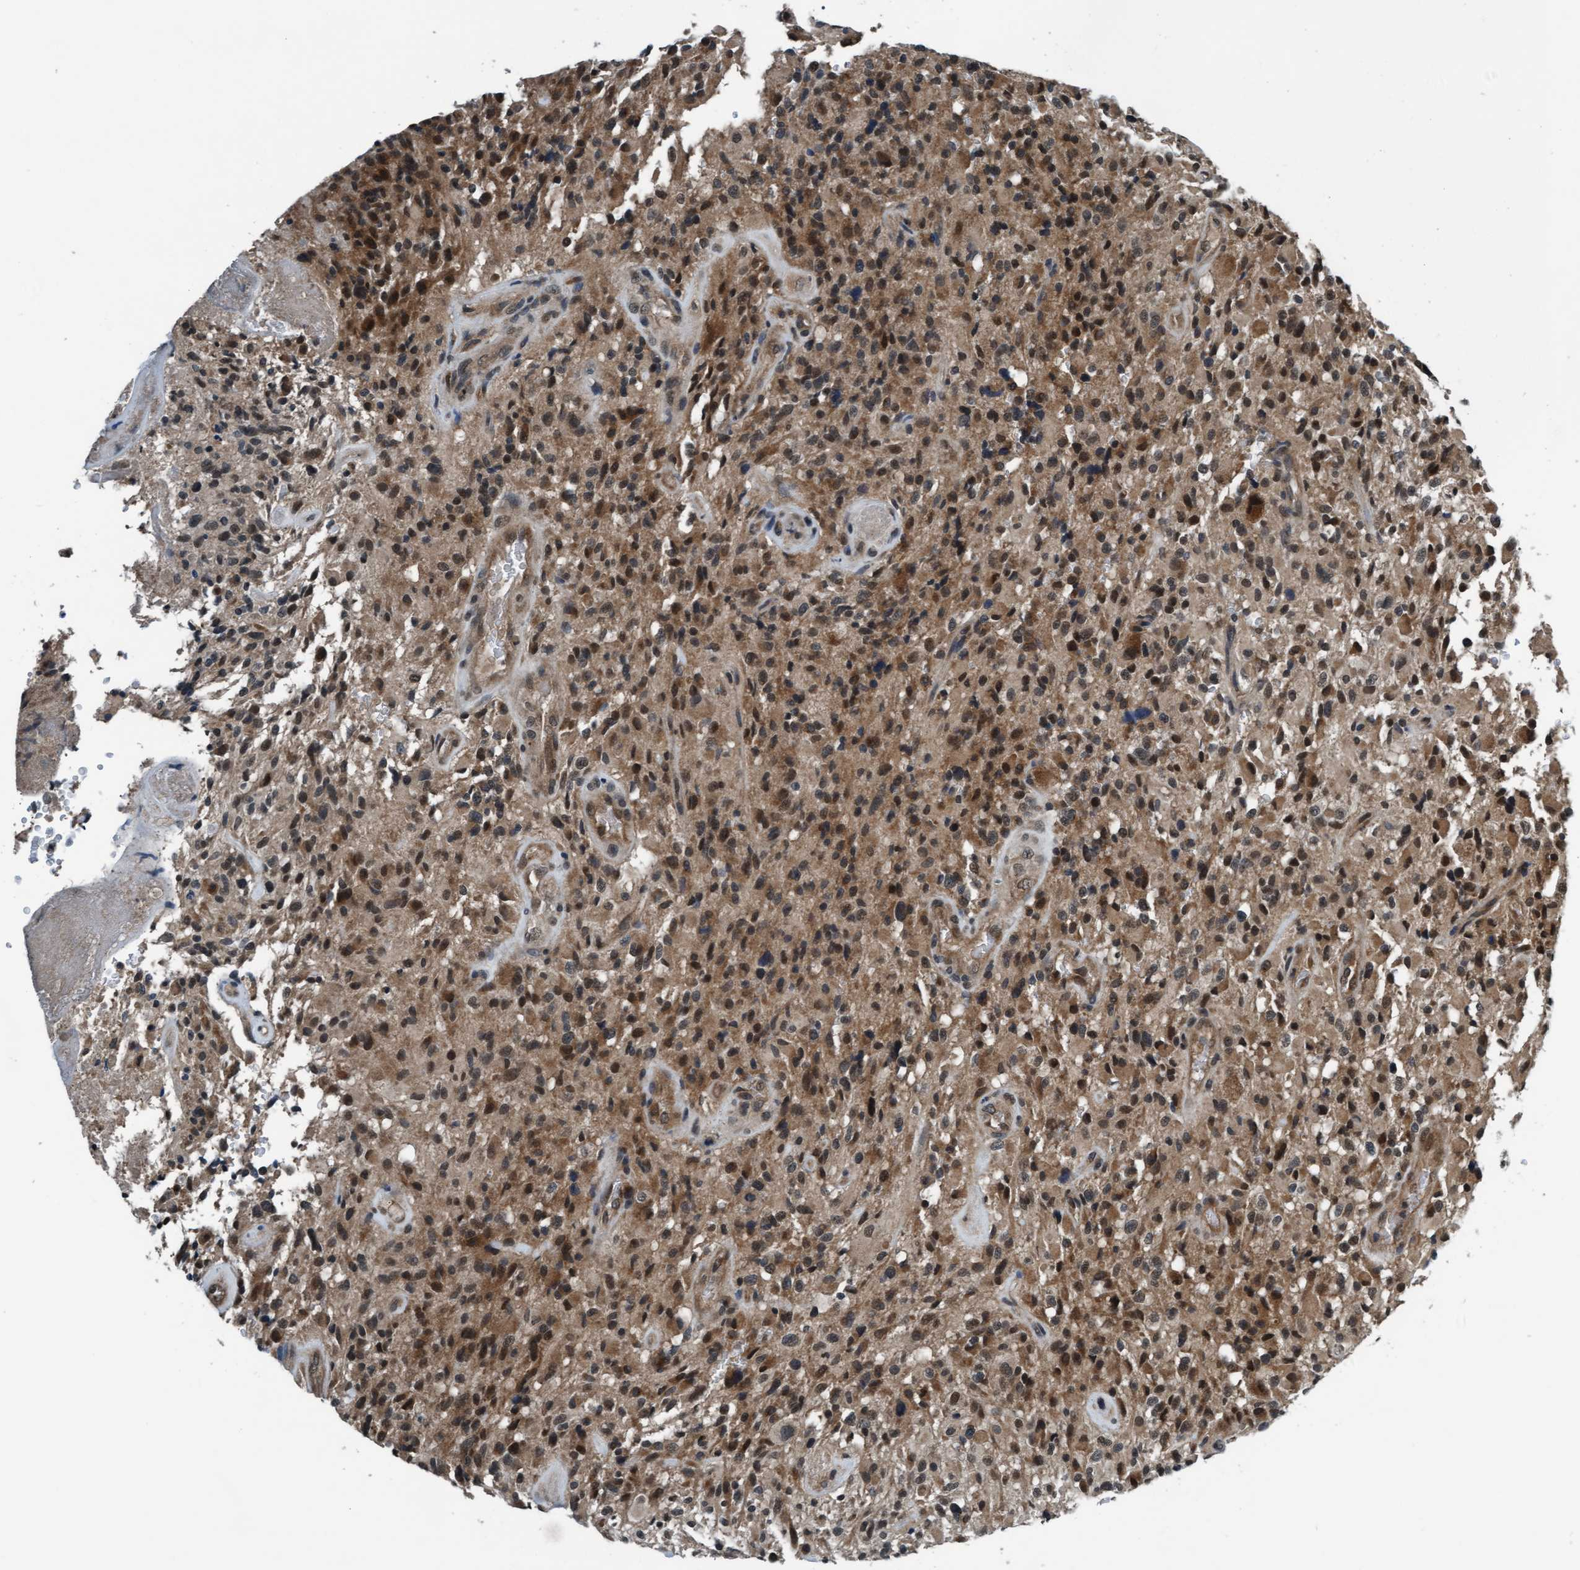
{"staining": {"intensity": "moderate", "quantity": ">75%", "location": "cytoplasmic/membranous,nuclear"}, "tissue": "glioma", "cell_type": "Tumor cells", "image_type": "cancer", "snomed": [{"axis": "morphology", "description": "Glioma, malignant, High grade"}, {"axis": "topography", "description": "Brain"}], "caption": "High-power microscopy captured an immunohistochemistry (IHC) histopathology image of malignant glioma (high-grade), revealing moderate cytoplasmic/membranous and nuclear positivity in approximately >75% of tumor cells. (Brightfield microscopy of DAB IHC at high magnification).", "gene": "WASF1", "patient": {"sex": "male", "age": 71}}